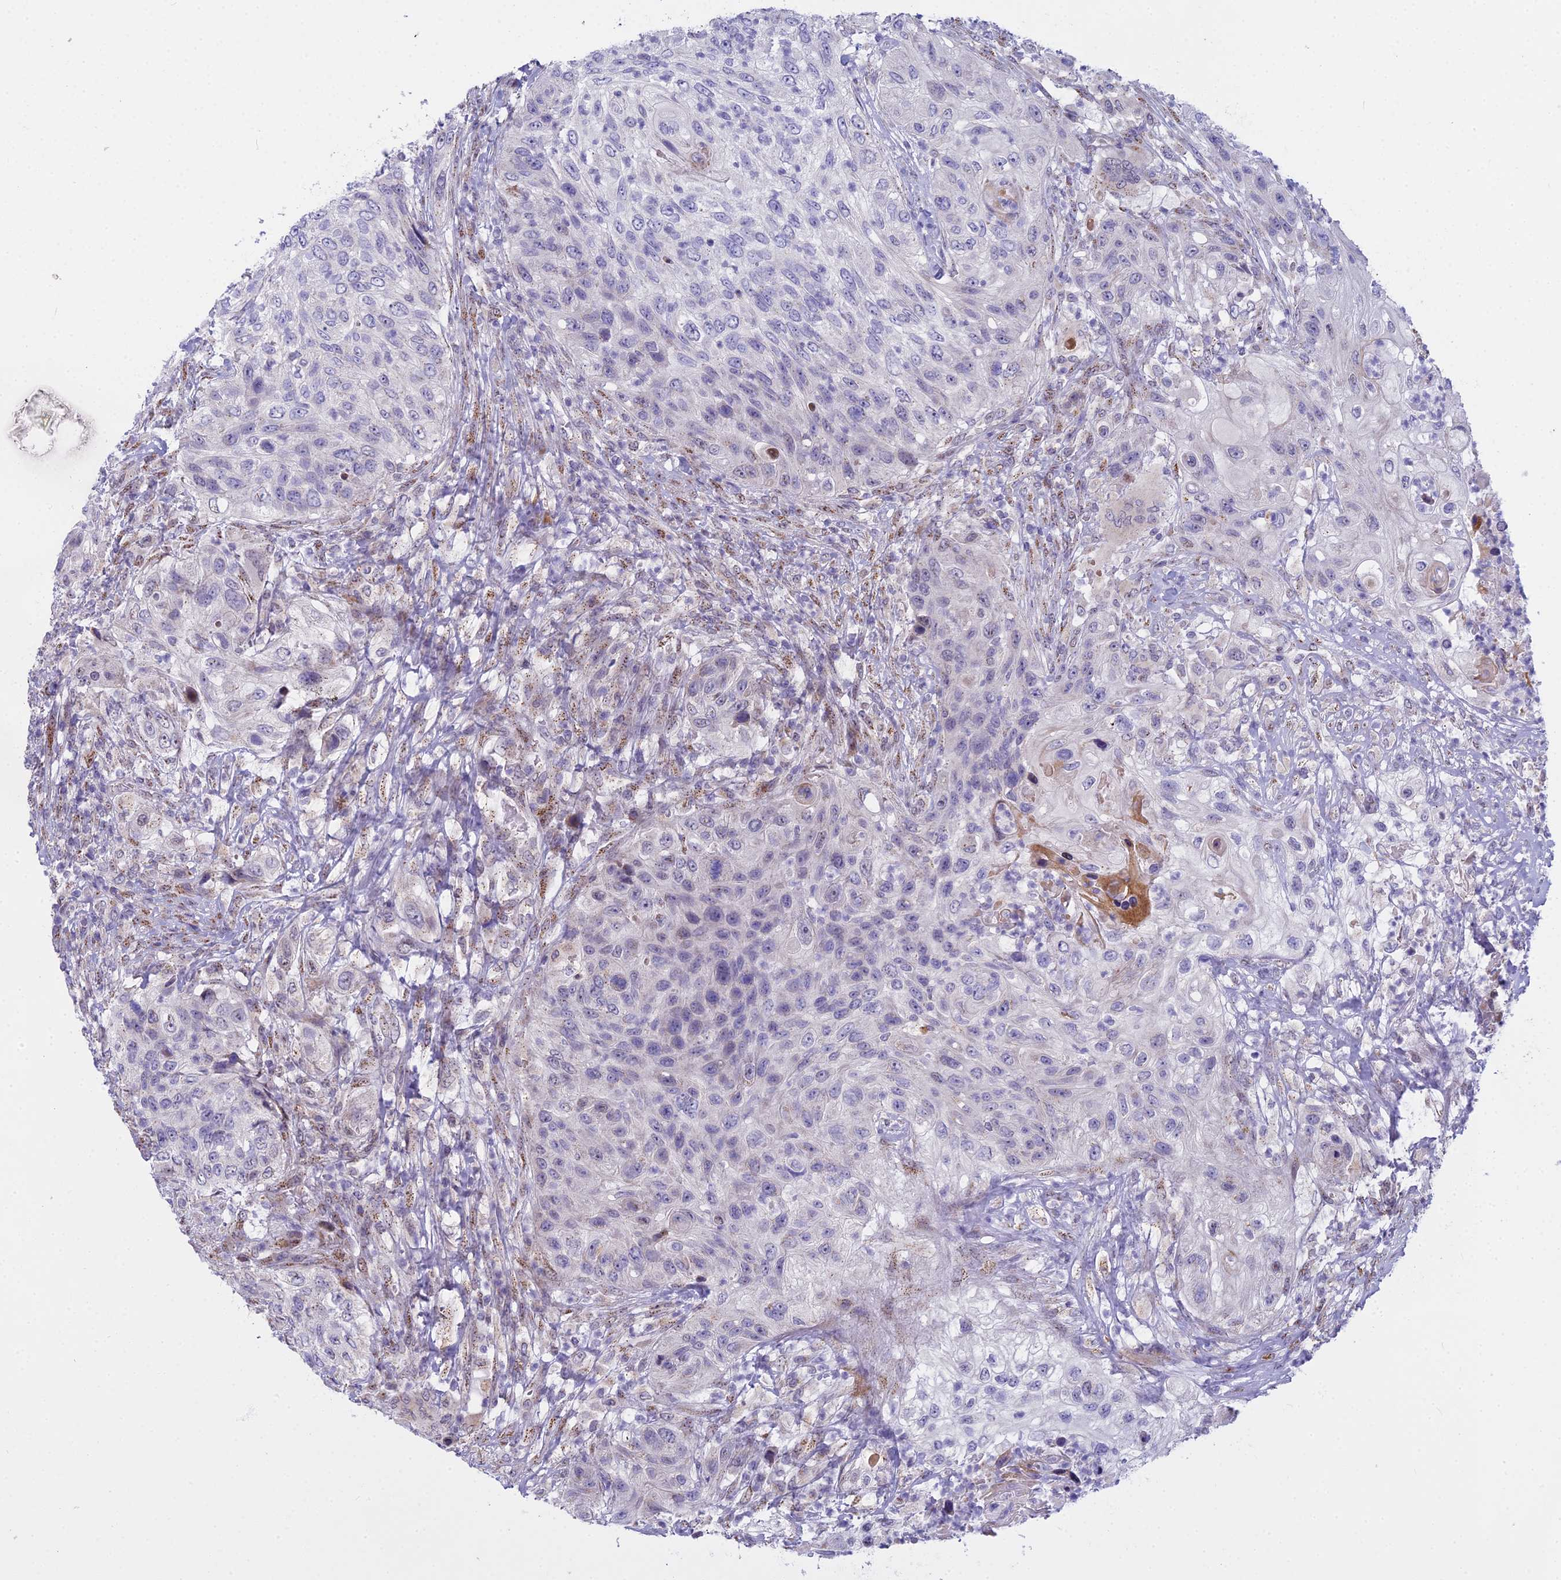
{"staining": {"intensity": "negative", "quantity": "none", "location": "none"}, "tissue": "urothelial cancer", "cell_type": "Tumor cells", "image_type": "cancer", "snomed": [{"axis": "morphology", "description": "Urothelial carcinoma, High grade"}, {"axis": "topography", "description": "Urinary bladder"}], "caption": "Immunohistochemistry photomicrograph of human high-grade urothelial carcinoma stained for a protein (brown), which shows no expression in tumor cells. (DAB (3,3'-diaminobenzidine) immunohistochemistry (IHC), high magnification).", "gene": "WDPCP", "patient": {"sex": "female", "age": 60}}